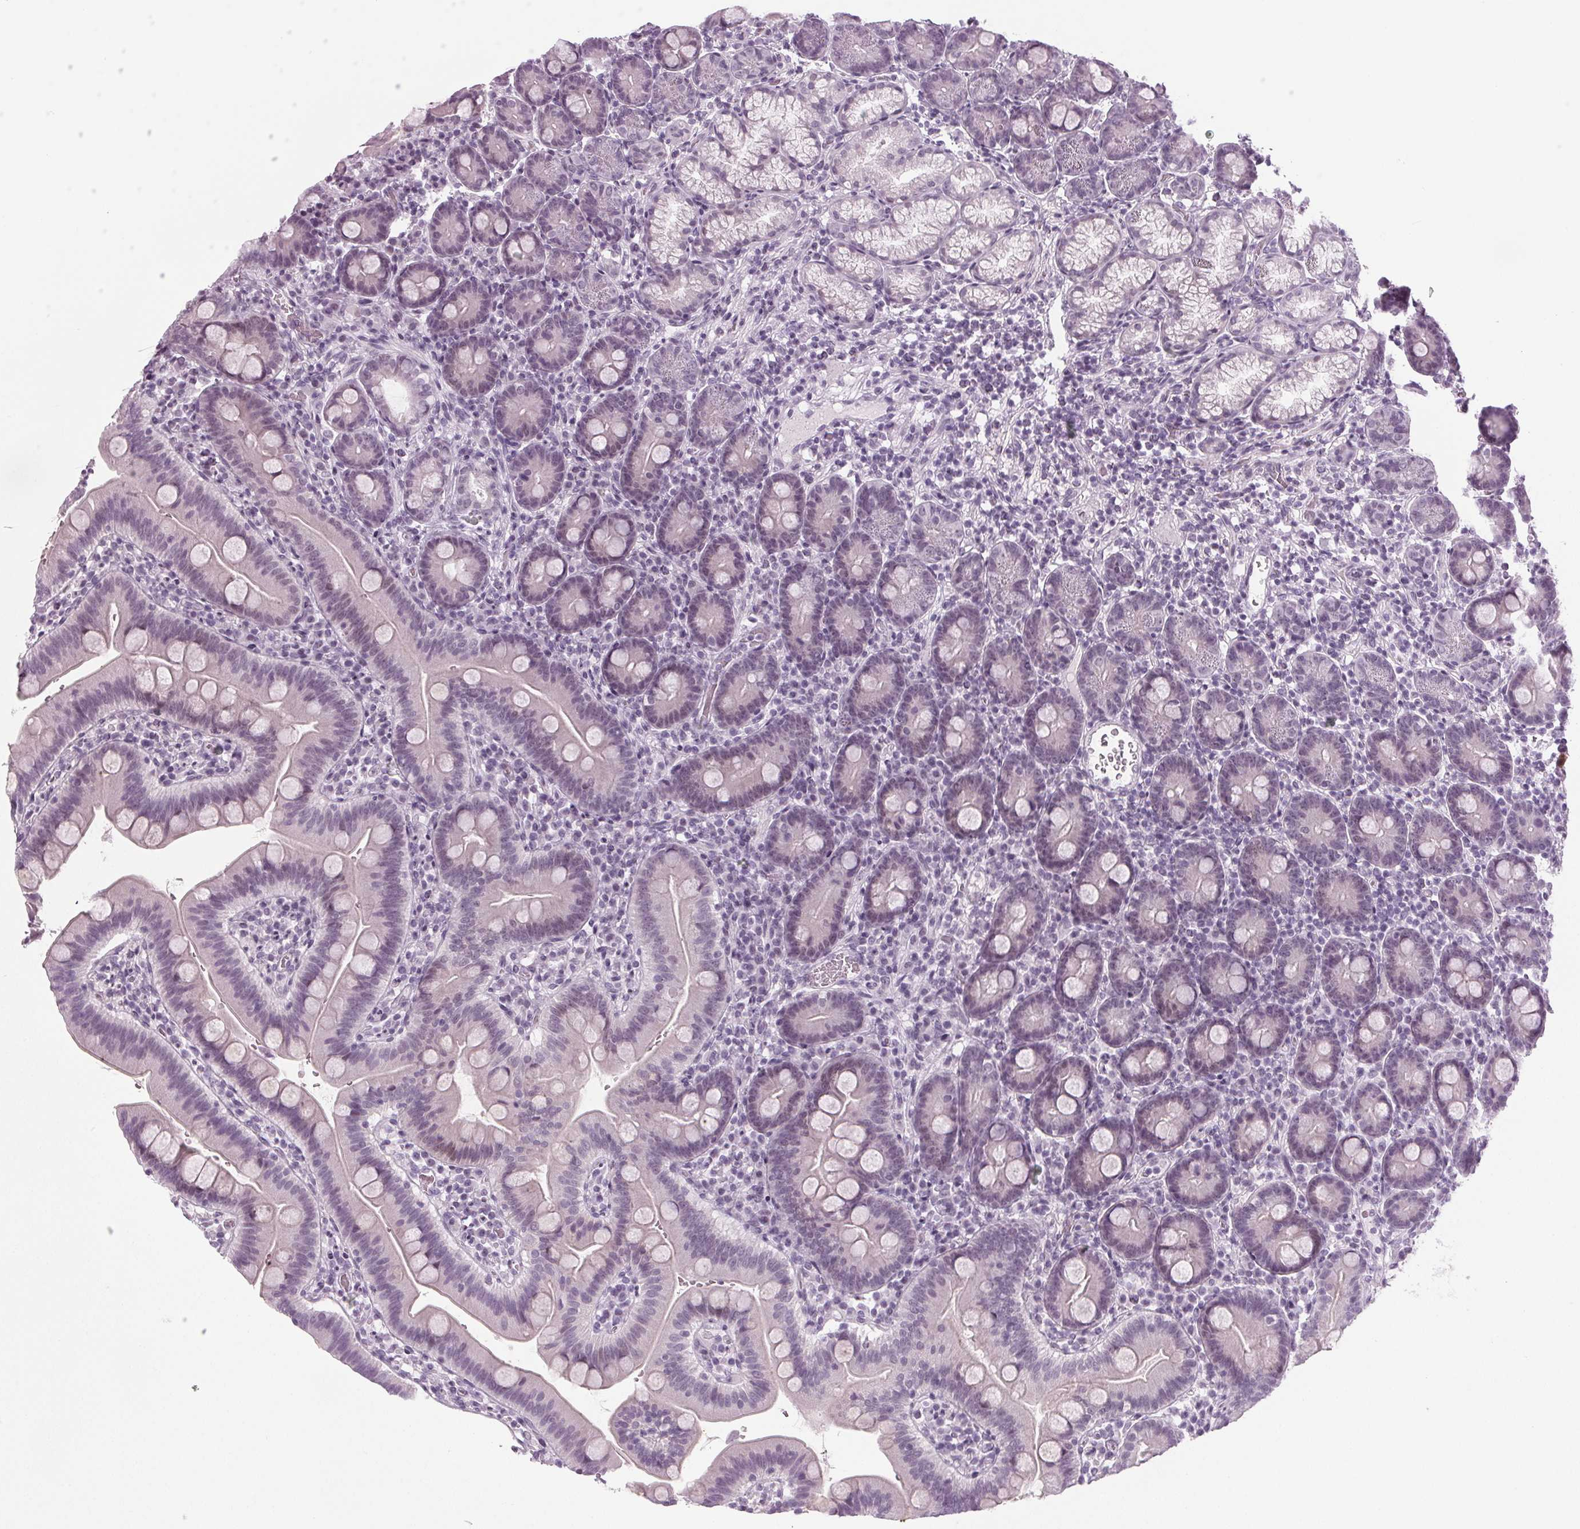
{"staining": {"intensity": "negative", "quantity": "none", "location": "none"}, "tissue": "duodenum", "cell_type": "Glandular cells", "image_type": "normal", "snomed": [{"axis": "morphology", "description": "Normal tissue, NOS"}, {"axis": "topography", "description": "Pancreas"}, {"axis": "topography", "description": "Duodenum"}], "caption": "A high-resolution image shows IHC staining of normal duodenum, which demonstrates no significant staining in glandular cells. Brightfield microscopy of IHC stained with DAB (brown) and hematoxylin (blue), captured at high magnification.", "gene": "IGF2BP1", "patient": {"sex": "male", "age": 59}}